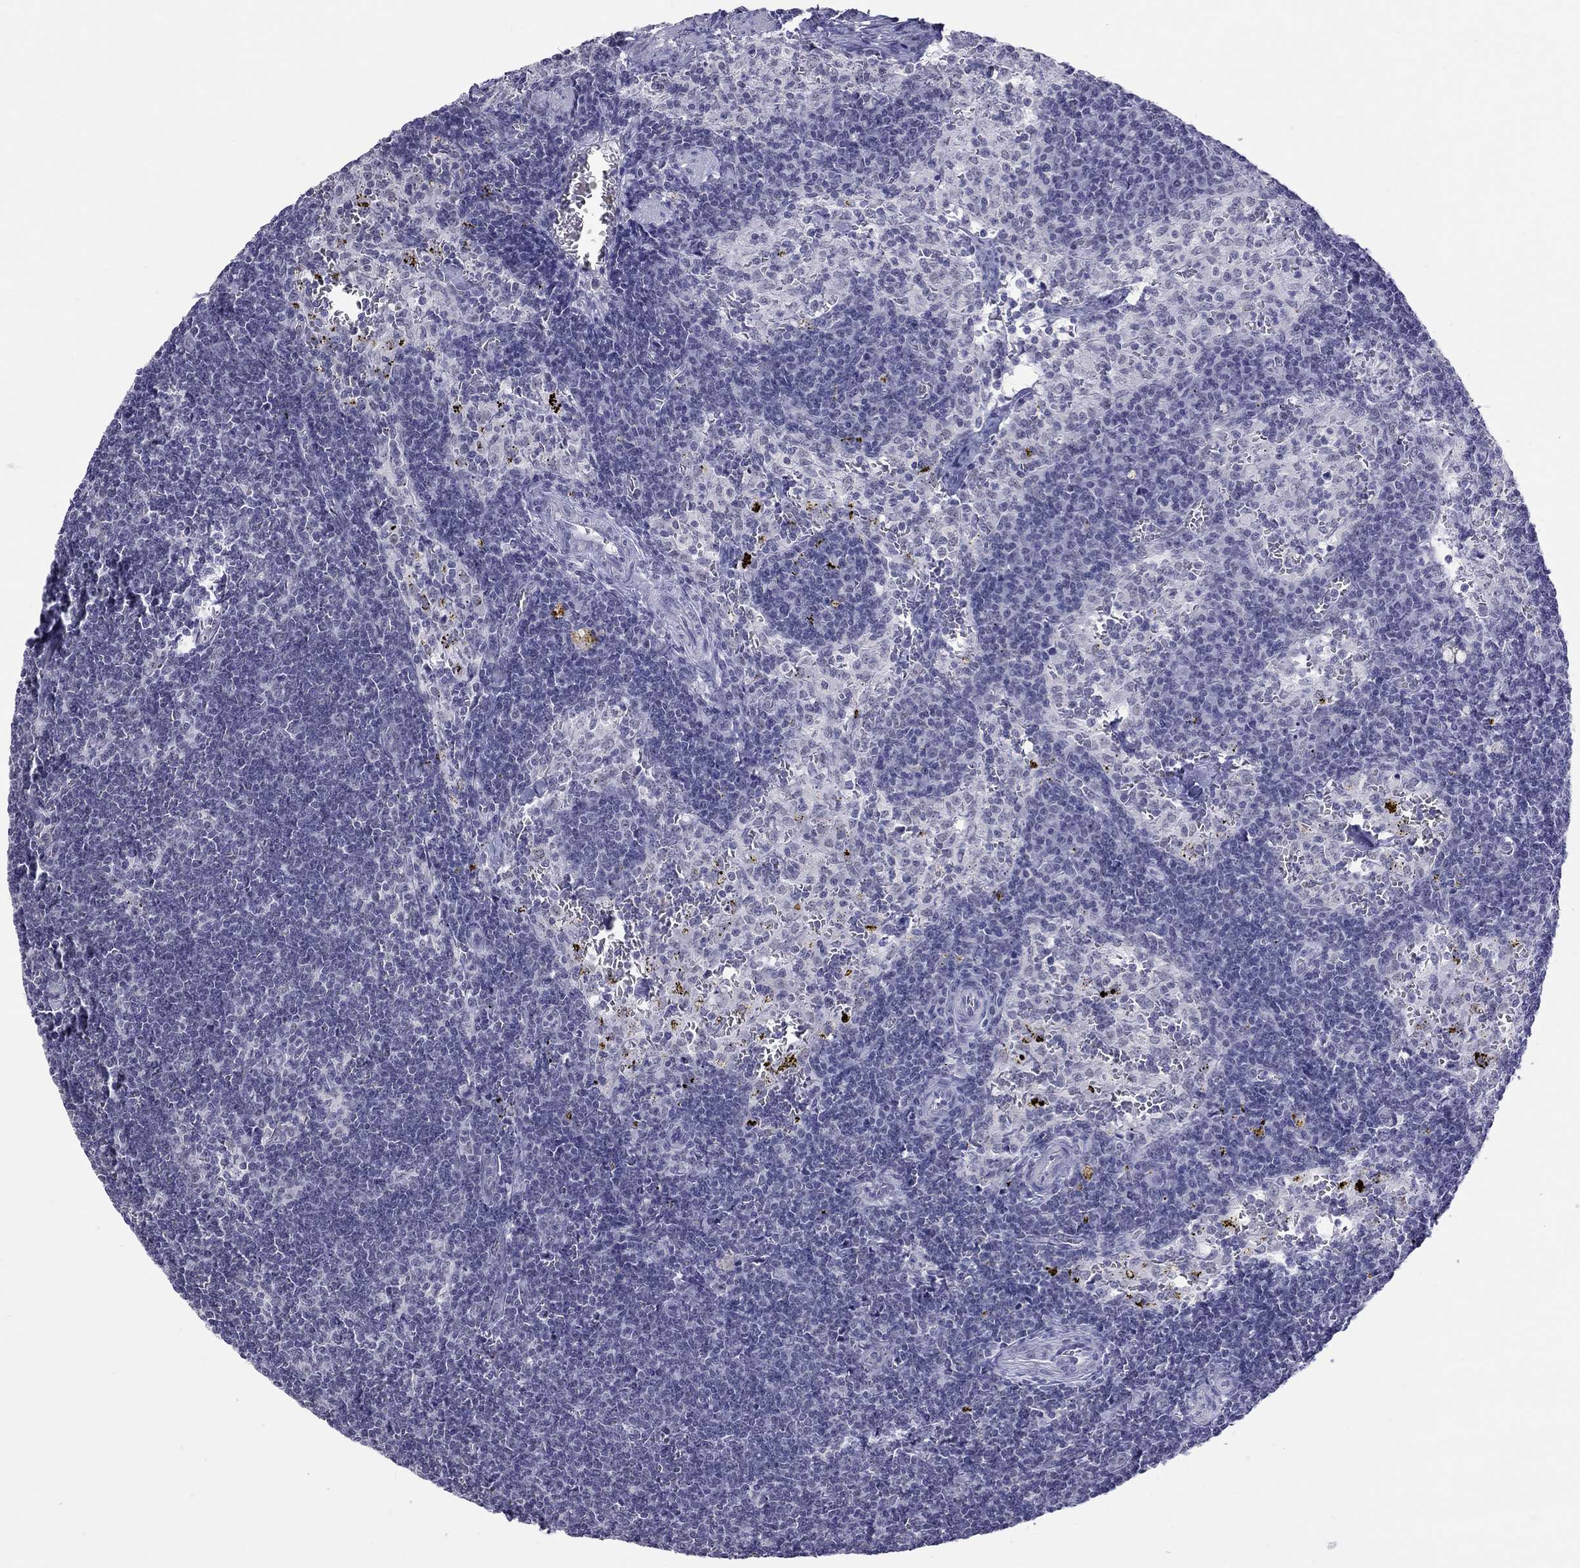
{"staining": {"intensity": "negative", "quantity": "none", "location": "none"}, "tissue": "lymph node", "cell_type": "Germinal center cells", "image_type": "normal", "snomed": [{"axis": "morphology", "description": "Normal tissue, NOS"}, {"axis": "topography", "description": "Lymph node"}], "caption": "An IHC histopathology image of normal lymph node is shown. There is no staining in germinal center cells of lymph node.", "gene": "JHY", "patient": {"sex": "female", "age": 52}}